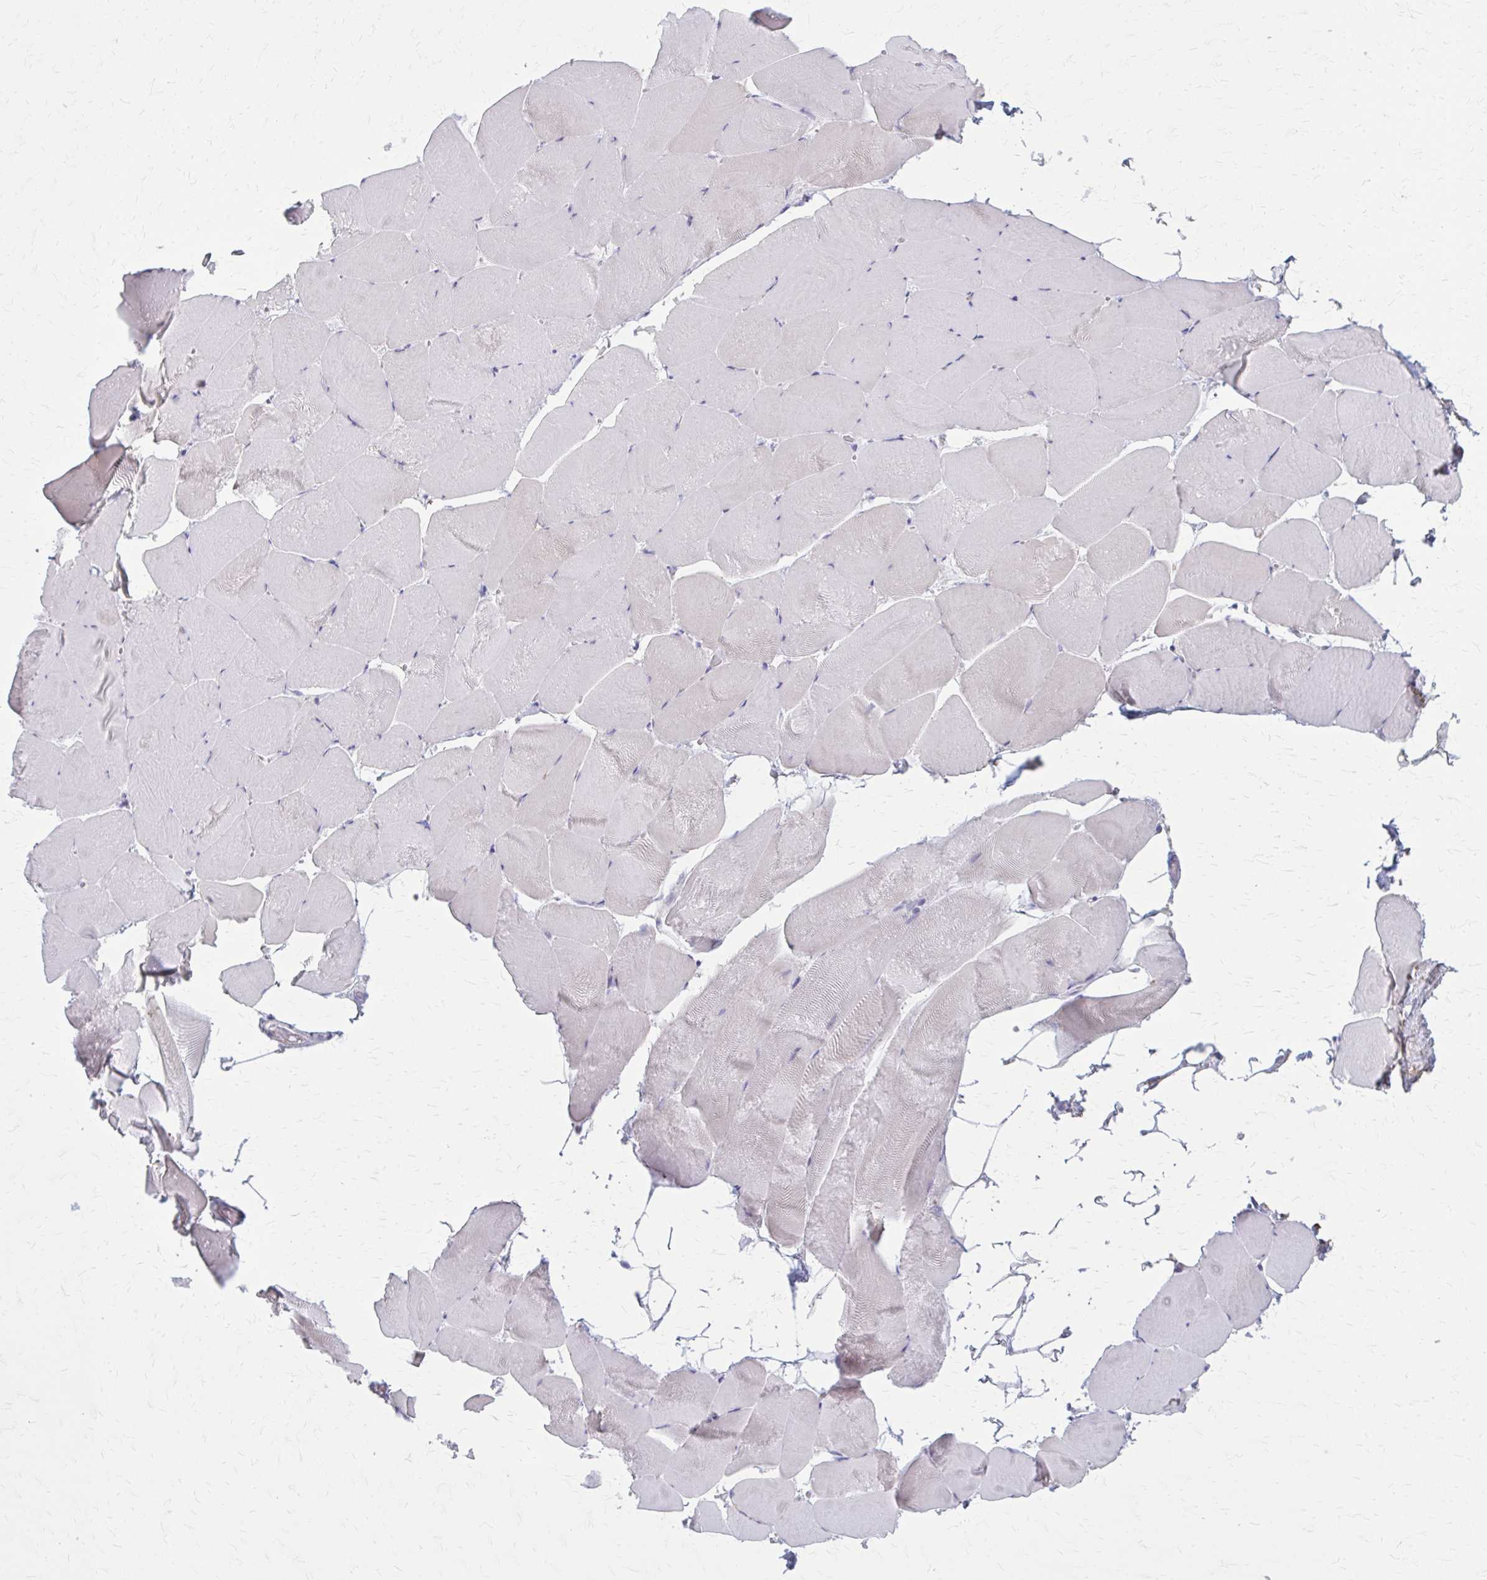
{"staining": {"intensity": "negative", "quantity": "none", "location": "none"}, "tissue": "skeletal muscle", "cell_type": "Myocytes", "image_type": "normal", "snomed": [{"axis": "morphology", "description": "Normal tissue, NOS"}, {"axis": "topography", "description": "Skeletal muscle"}], "caption": "A high-resolution image shows immunohistochemistry (IHC) staining of unremarkable skeletal muscle, which demonstrates no significant staining in myocytes.", "gene": "SERPIND1", "patient": {"sex": "female", "age": 64}}